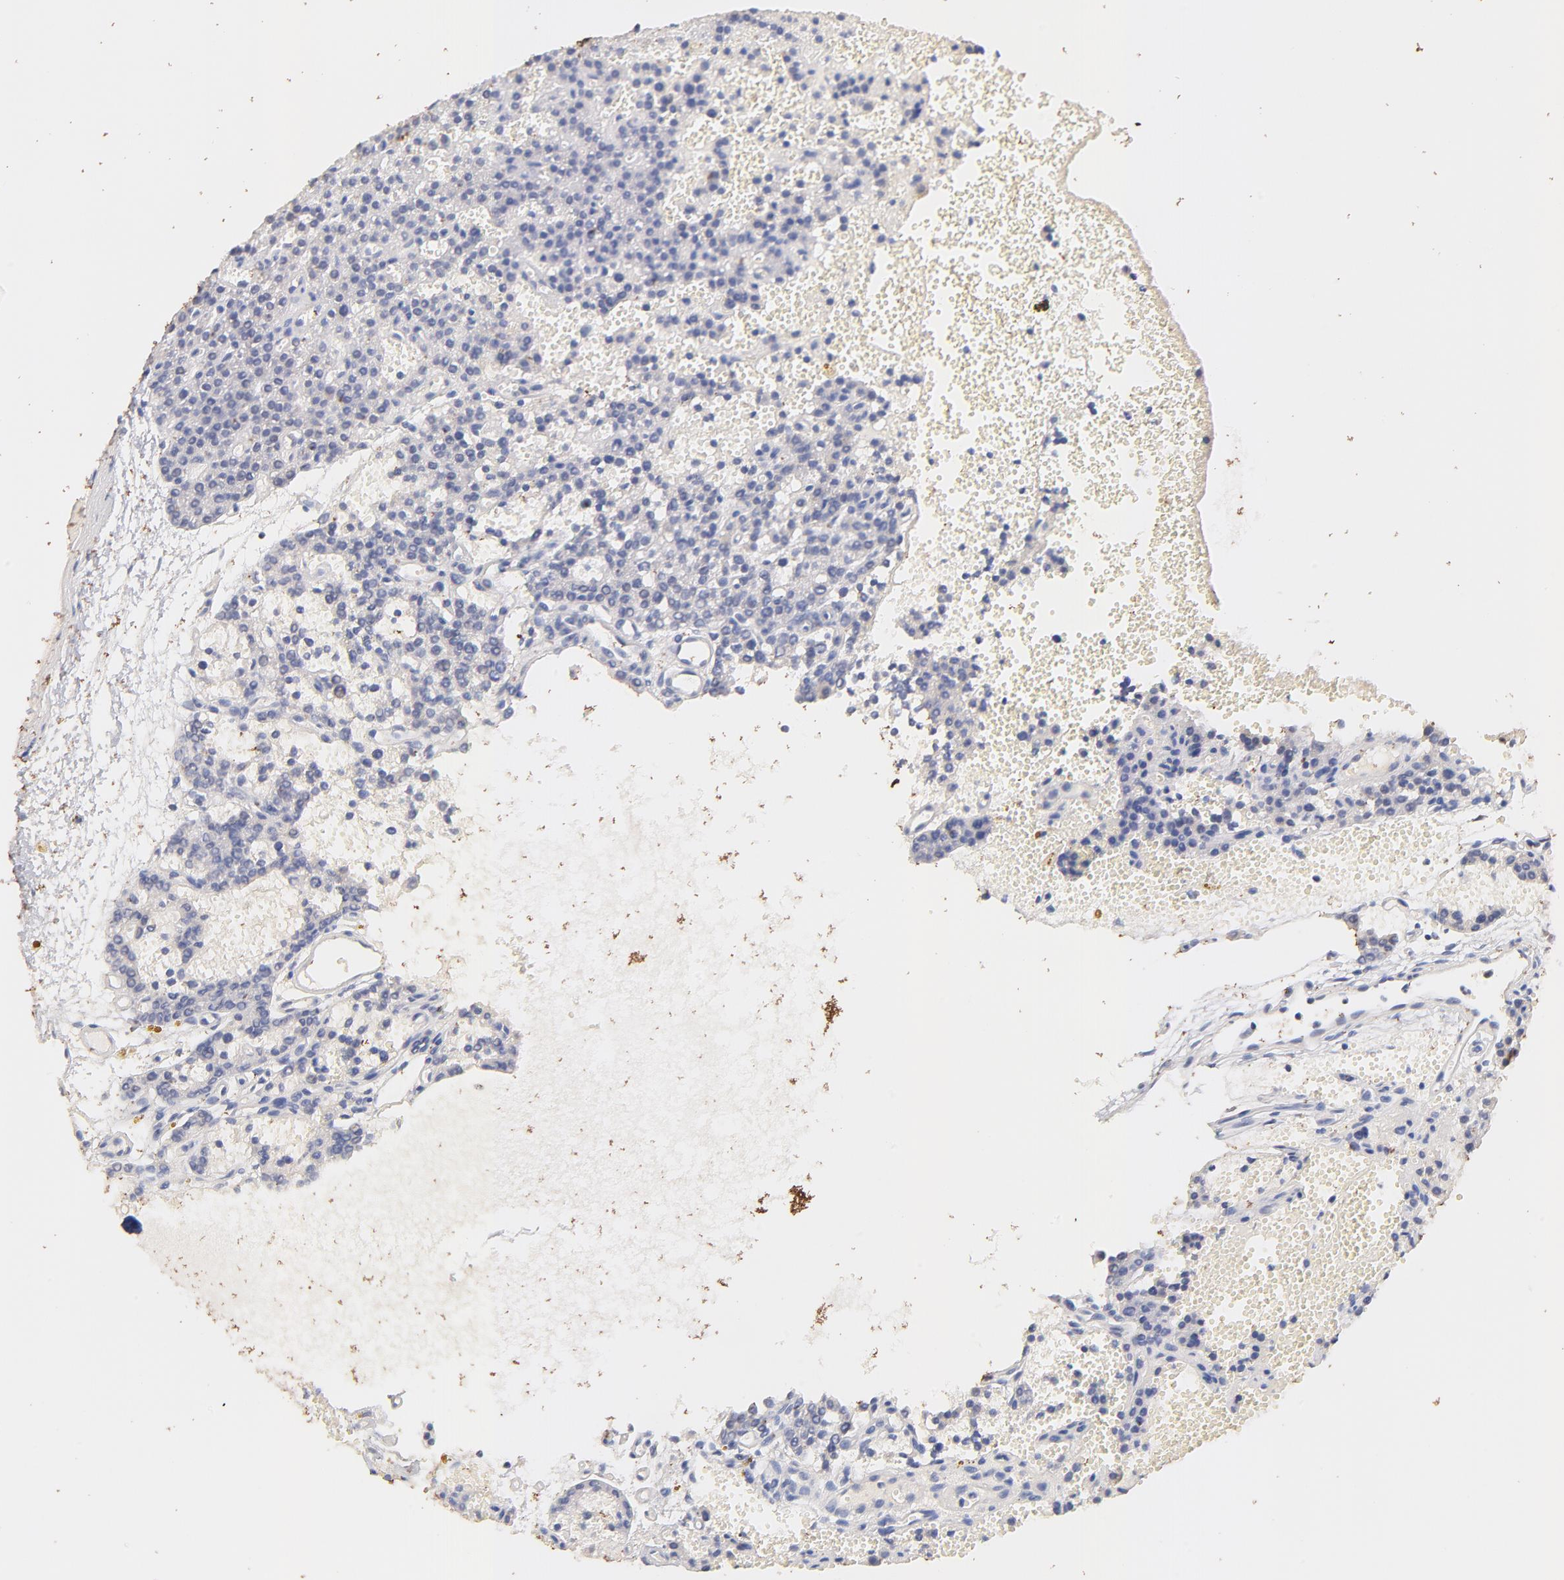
{"staining": {"intensity": "negative", "quantity": "none", "location": "none"}, "tissue": "parathyroid gland", "cell_type": "Glandular cells", "image_type": "normal", "snomed": [{"axis": "morphology", "description": "Normal tissue, NOS"}, {"axis": "topography", "description": "Parathyroid gland"}], "caption": "Micrograph shows no significant protein expression in glandular cells of normal parathyroid gland. The staining was performed using DAB (3,3'-diaminobenzidine) to visualize the protein expression in brown, while the nuclei were stained in blue with hematoxylin (Magnification: 20x).", "gene": "IGLV7", "patient": {"sex": "male", "age": 25}}